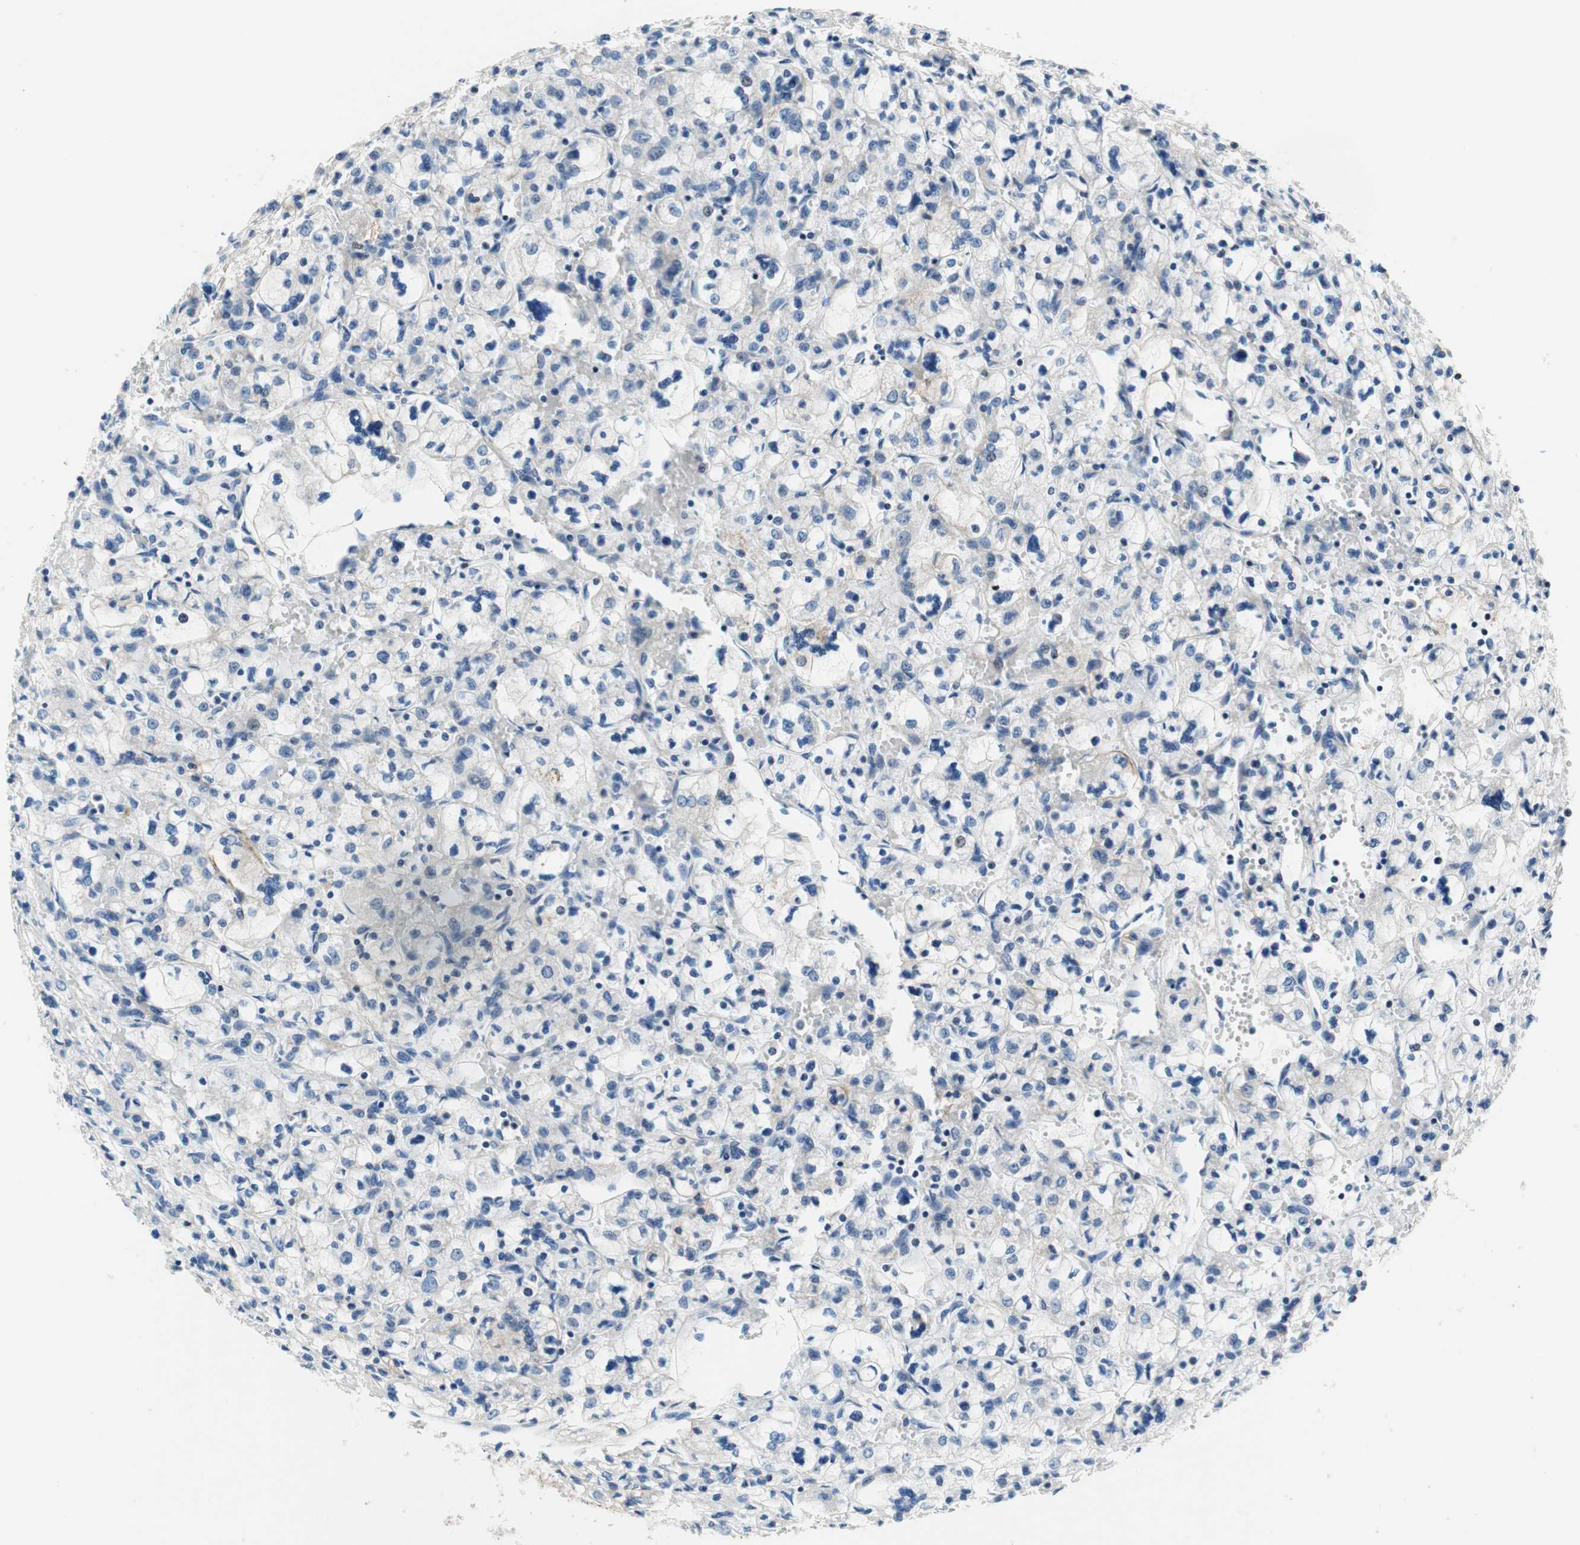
{"staining": {"intensity": "negative", "quantity": "none", "location": "none"}, "tissue": "renal cancer", "cell_type": "Tumor cells", "image_type": "cancer", "snomed": [{"axis": "morphology", "description": "Adenocarcinoma, NOS"}, {"axis": "topography", "description": "Kidney"}], "caption": "Immunohistochemistry (IHC) of renal adenocarcinoma displays no expression in tumor cells.", "gene": "FBXO44", "patient": {"sex": "female", "age": 83}}